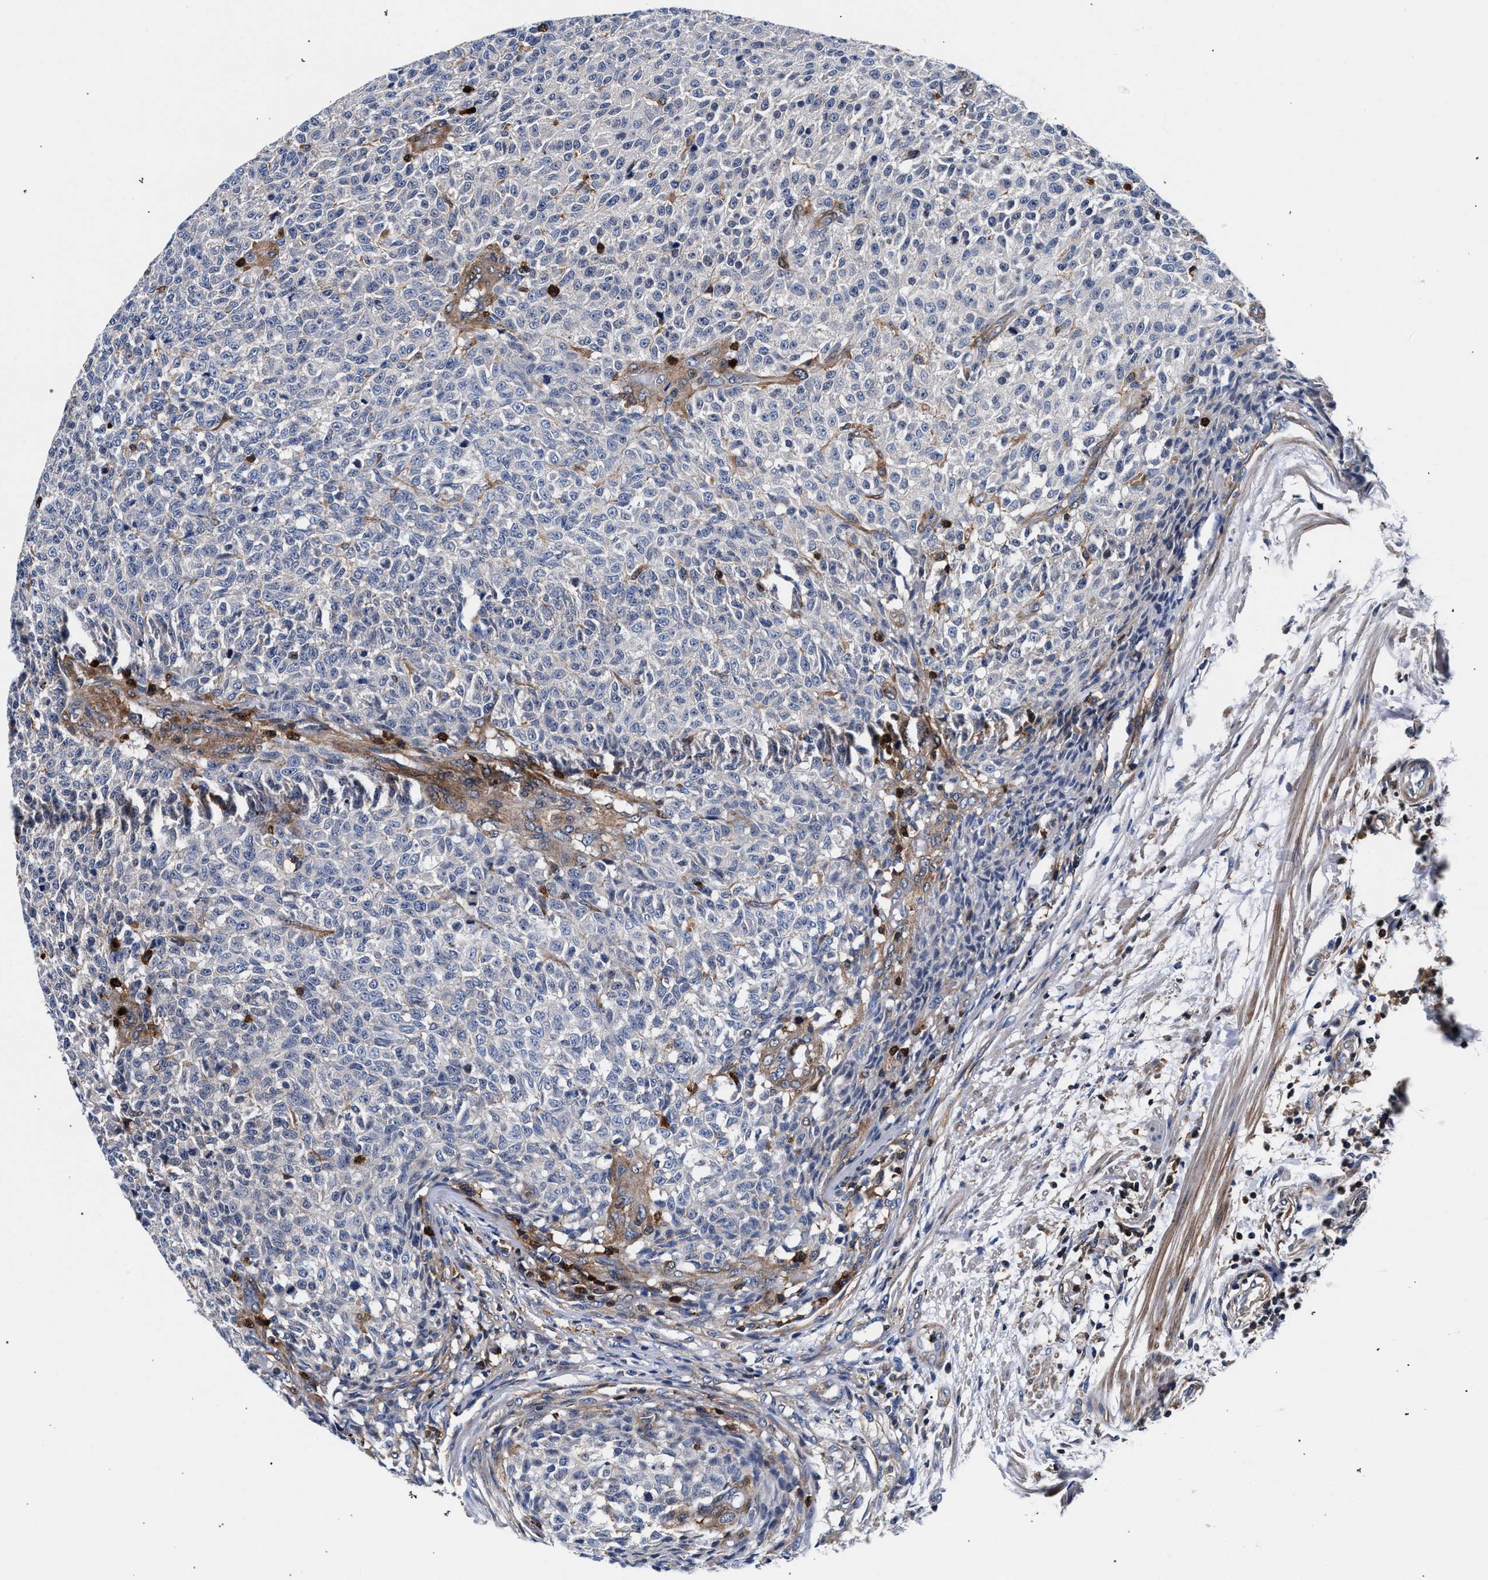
{"staining": {"intensity": "negative", "quantity": "none", "location": "none"}, "tissue": "testis cancer", "cell_type": "Tumor cells", "image_type": "cancer", "snomed": [{"axis": "morphology", "description": "Seminoma, NOS"}, {"axis": "topography", "description": "Testis"}], "caption": "Histopathology image shows no significant protein positivity in tumor cells of seminoma (testis).", "gene": "LASP1", "patient": {"sex": "male", "age": 59}}